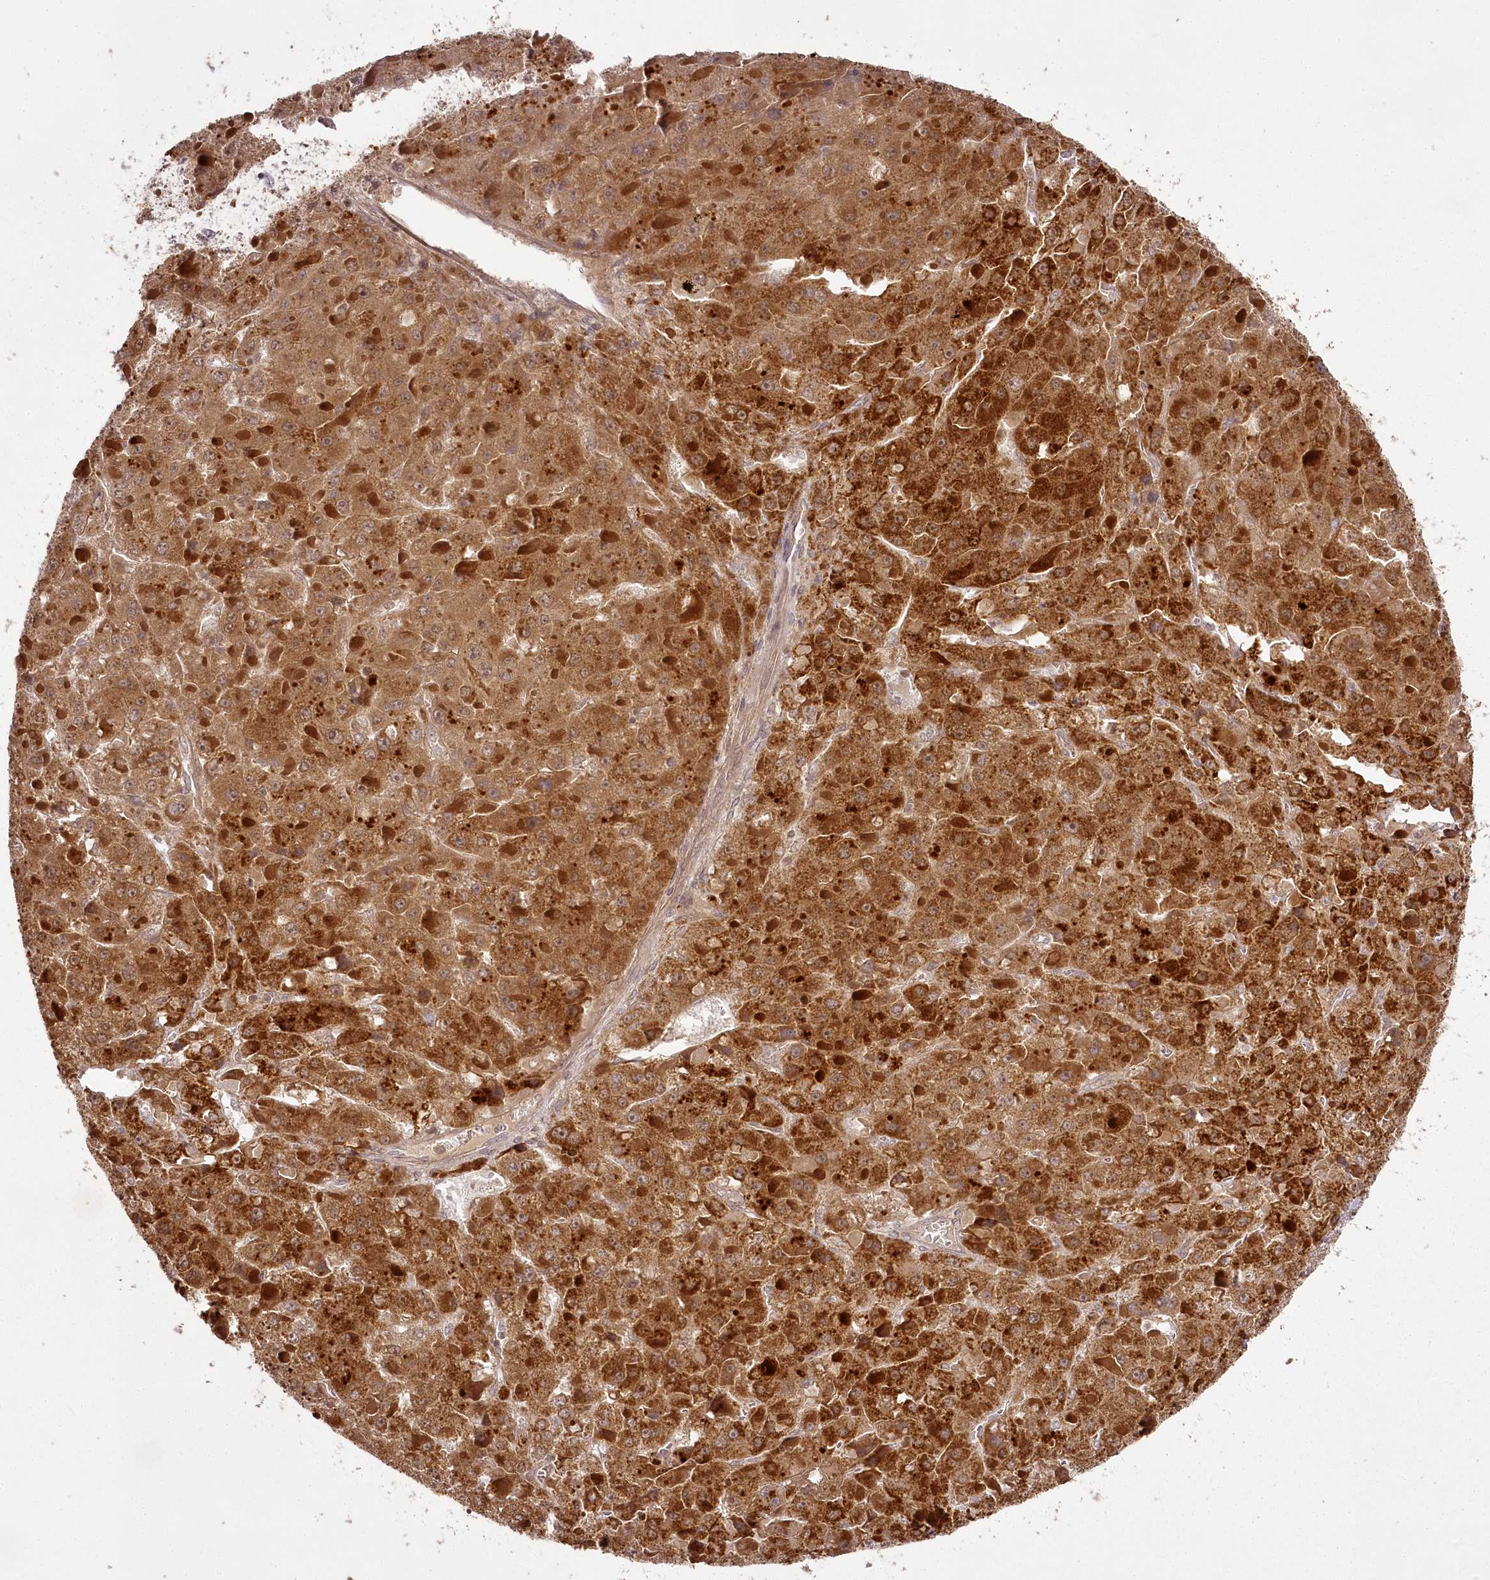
{"staining": {"intensity": "strong", "quantity": ">75%", "location": "cytoplasmic/membranous"}, "tissue": "liver cancer", "cell_type": "Tumor cells", "image_type": "cancer", "snomed": [{"axis": "morphology", "description": "Carcinoma, Hepatocellular, NOS"}, {"axis": "topography", "description": "Liver"}], "caption": "Approximately >75% of tumor cells in liver cancer (hepatocellular carcinoma) display strong cytoplasmic/membranous protein expression as visualized by brown immunohistochemical staining.", "gene": "CHCHD2", "patient": {"sex": "female", "age": 73}}